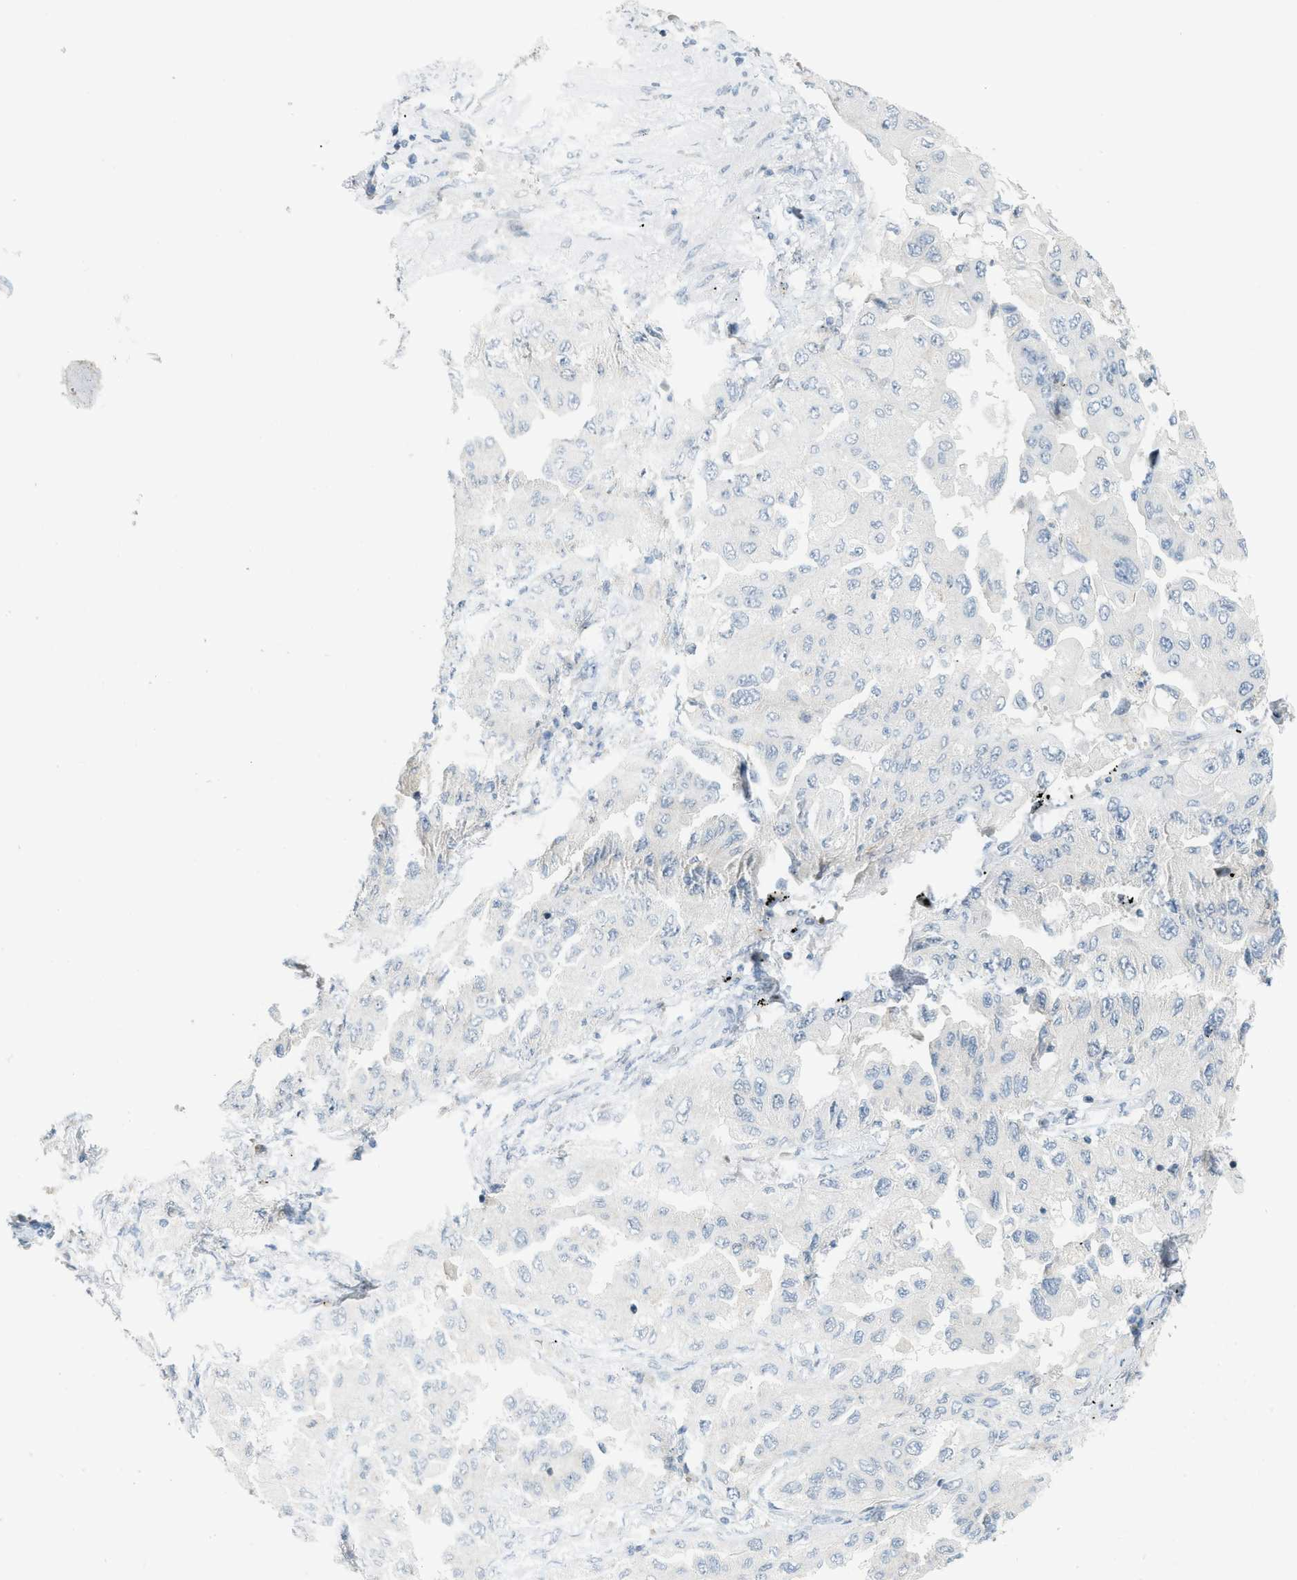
{"staining": {"intensity": "negative", "quantity": "none", "location": "none"}, "tissue": "lung cancer", "cell_type": "Tumor cells", "image_type": "cancer", "snomed": [{"axis": "morphology", "description": "Adenocarcinoma, NOS"}, {"axis": "topography", "description": "Lung"}], "caption": "Photomicrograph shows no significant protein staining in tumor cells of adenocarcinoma (lung).", "gene": "TXNDC2", "patient": {"sex": "female", "age": 65}}